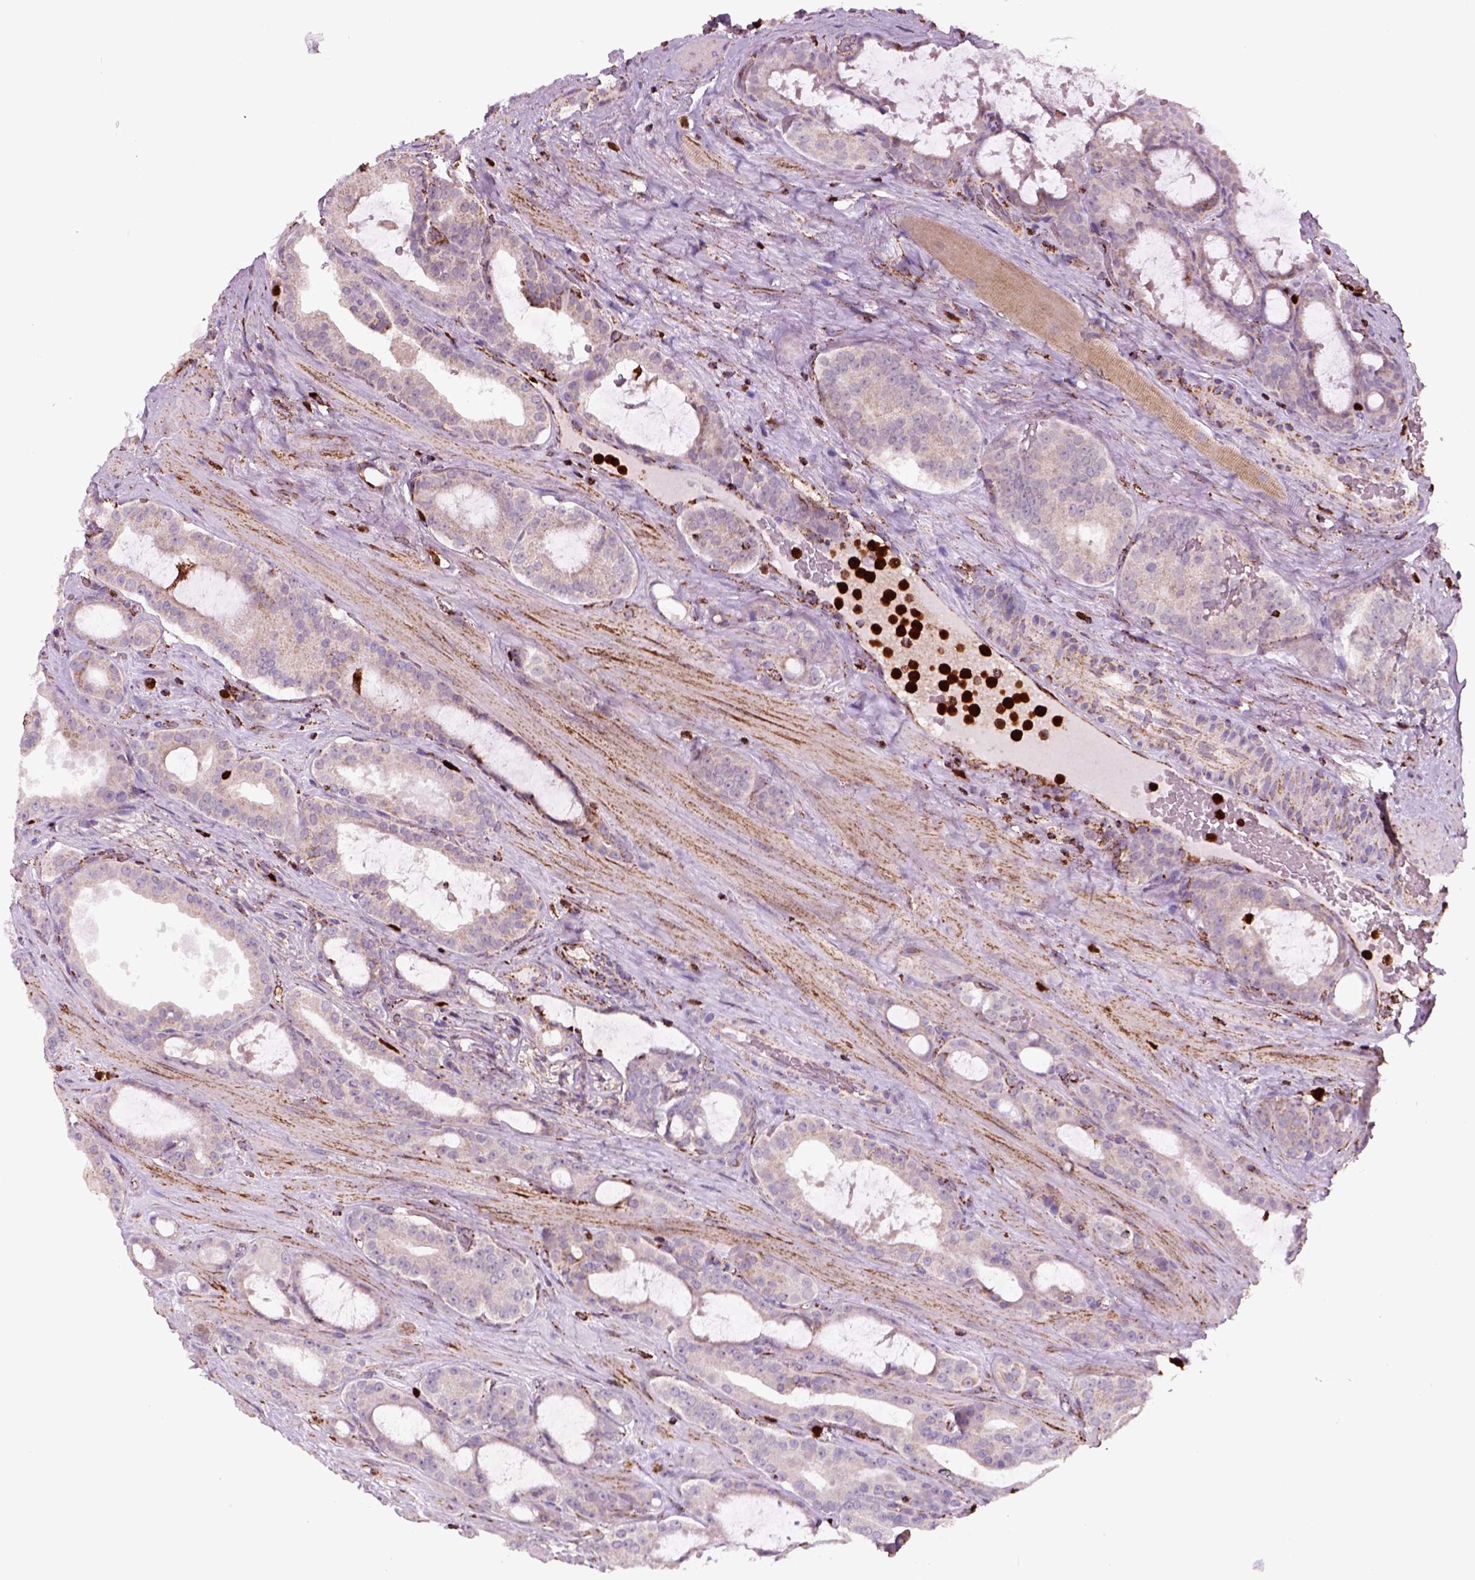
{"staining": {"intensity": "negative", "quantity": "none", "location": "none"}, "tissue": "prostate cancer", "cell_type": "Tumor cells", "image_type": "cancer", "snomed": [{"axis": "morphology", "description": "Adenocarcinoma, NOS"}, {"axis": "topography", "description": "Prostate"}], "caption": "The photomicrograph exhibits no staining of tumor cells in prostate cancer.", "gene": "NUDT16L1", "patient": {"sex": "male", "age": 67}}